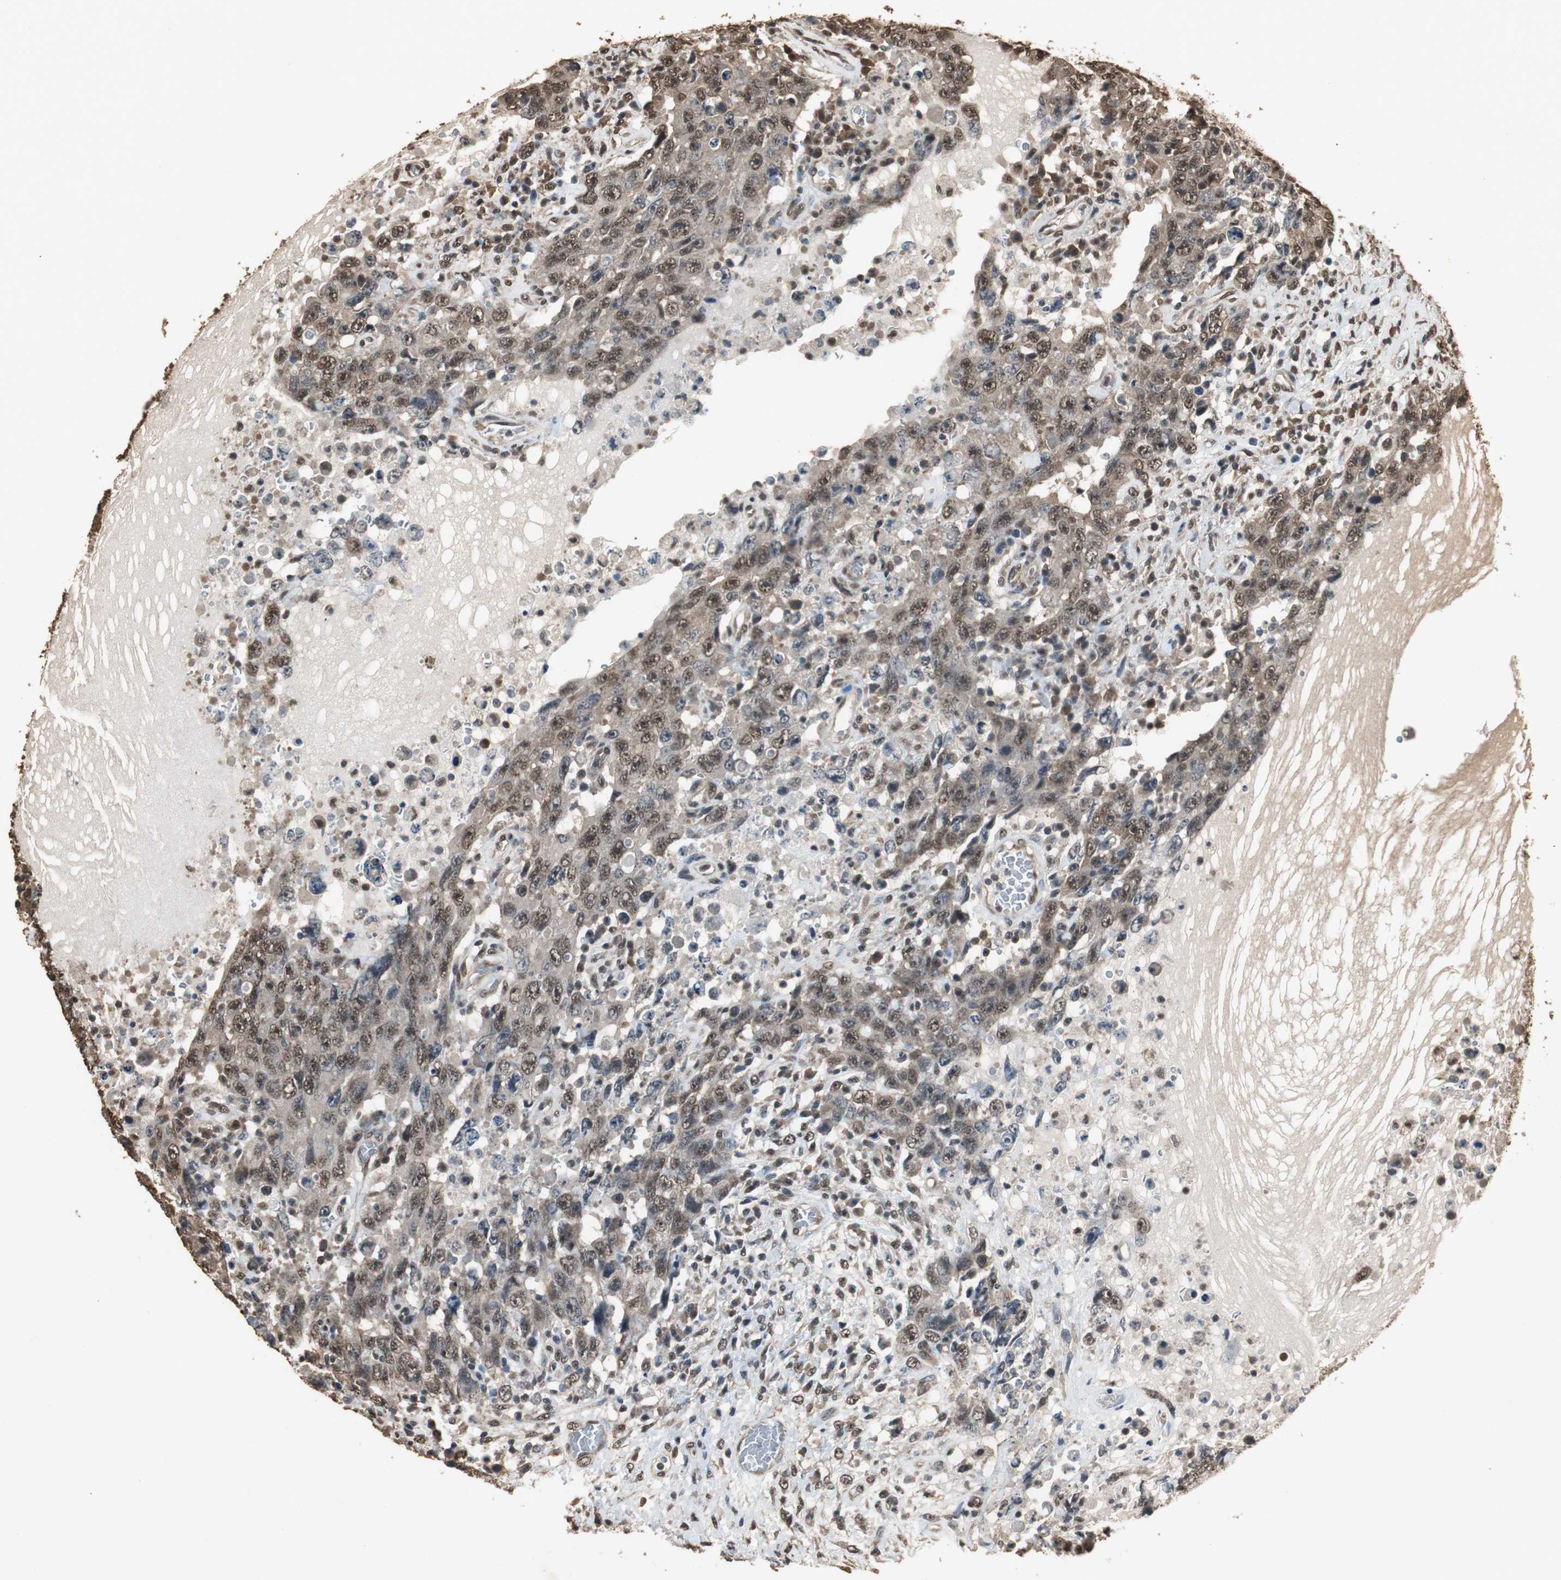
{"staining": {"intensity": "moderate", "quantity": ">75%", "location": "cytoplasmic/membranous,nuclear"}, "tissue": "testis cancer", "cell_type": "Tumor cells", "image_type": "cancer", "snomed": [{"axis": "morphology", "description": "Carcinoma, Embryonal, NOS"}, {"axis": "topography", "description": "Testis"}], "caption": "High-magnification brightfield microscopy of testis cancer (embryonal carcinoma) stained with DAB (brown) and counterstained with hematoxylin (blue). tumor cells exhibit moderate cytoplasmic/membranous and nuclear expression is seen in approximately>75% of cells.", "gene": "PPP1R13B", "patient": {"sex": "male", "age": 26}}